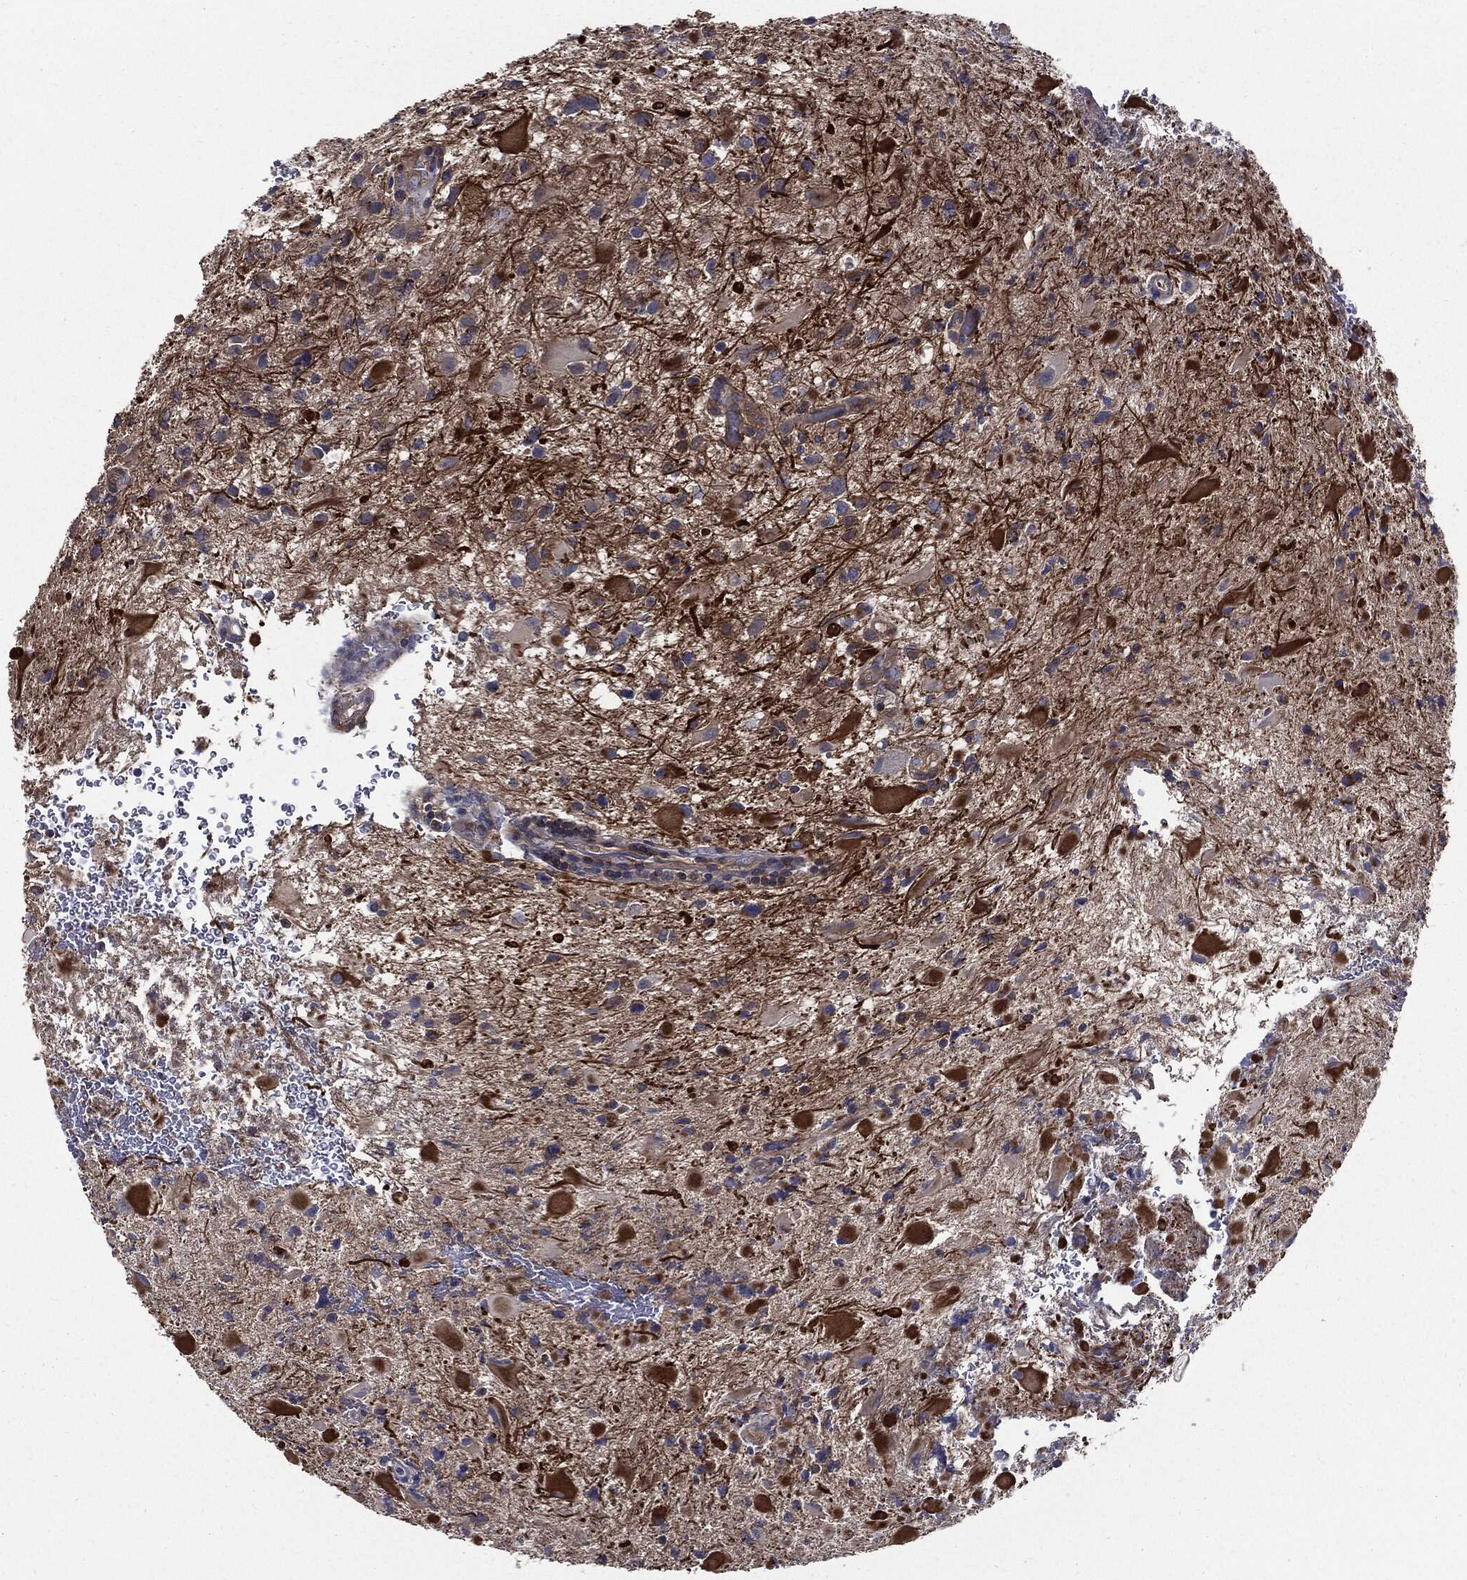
{"staining": {"intensity": "negative", "quantity": "none", "location": "none"}, "tissue": "glioma", "cell_type": "Tumor cells", "image_type": "cancer", "snomed": [{"axis": "morphology", "description": "Glioma, malignant, Low grade"}, {"axis": "topography", "description": "Brain"}], "caption": "Immunohistochemistry of malignant low-grade glioma demonstrates no staining in tumor cells.", "gene": "PDCD6IP", "patient": {"sex": "female", "age": 32}}